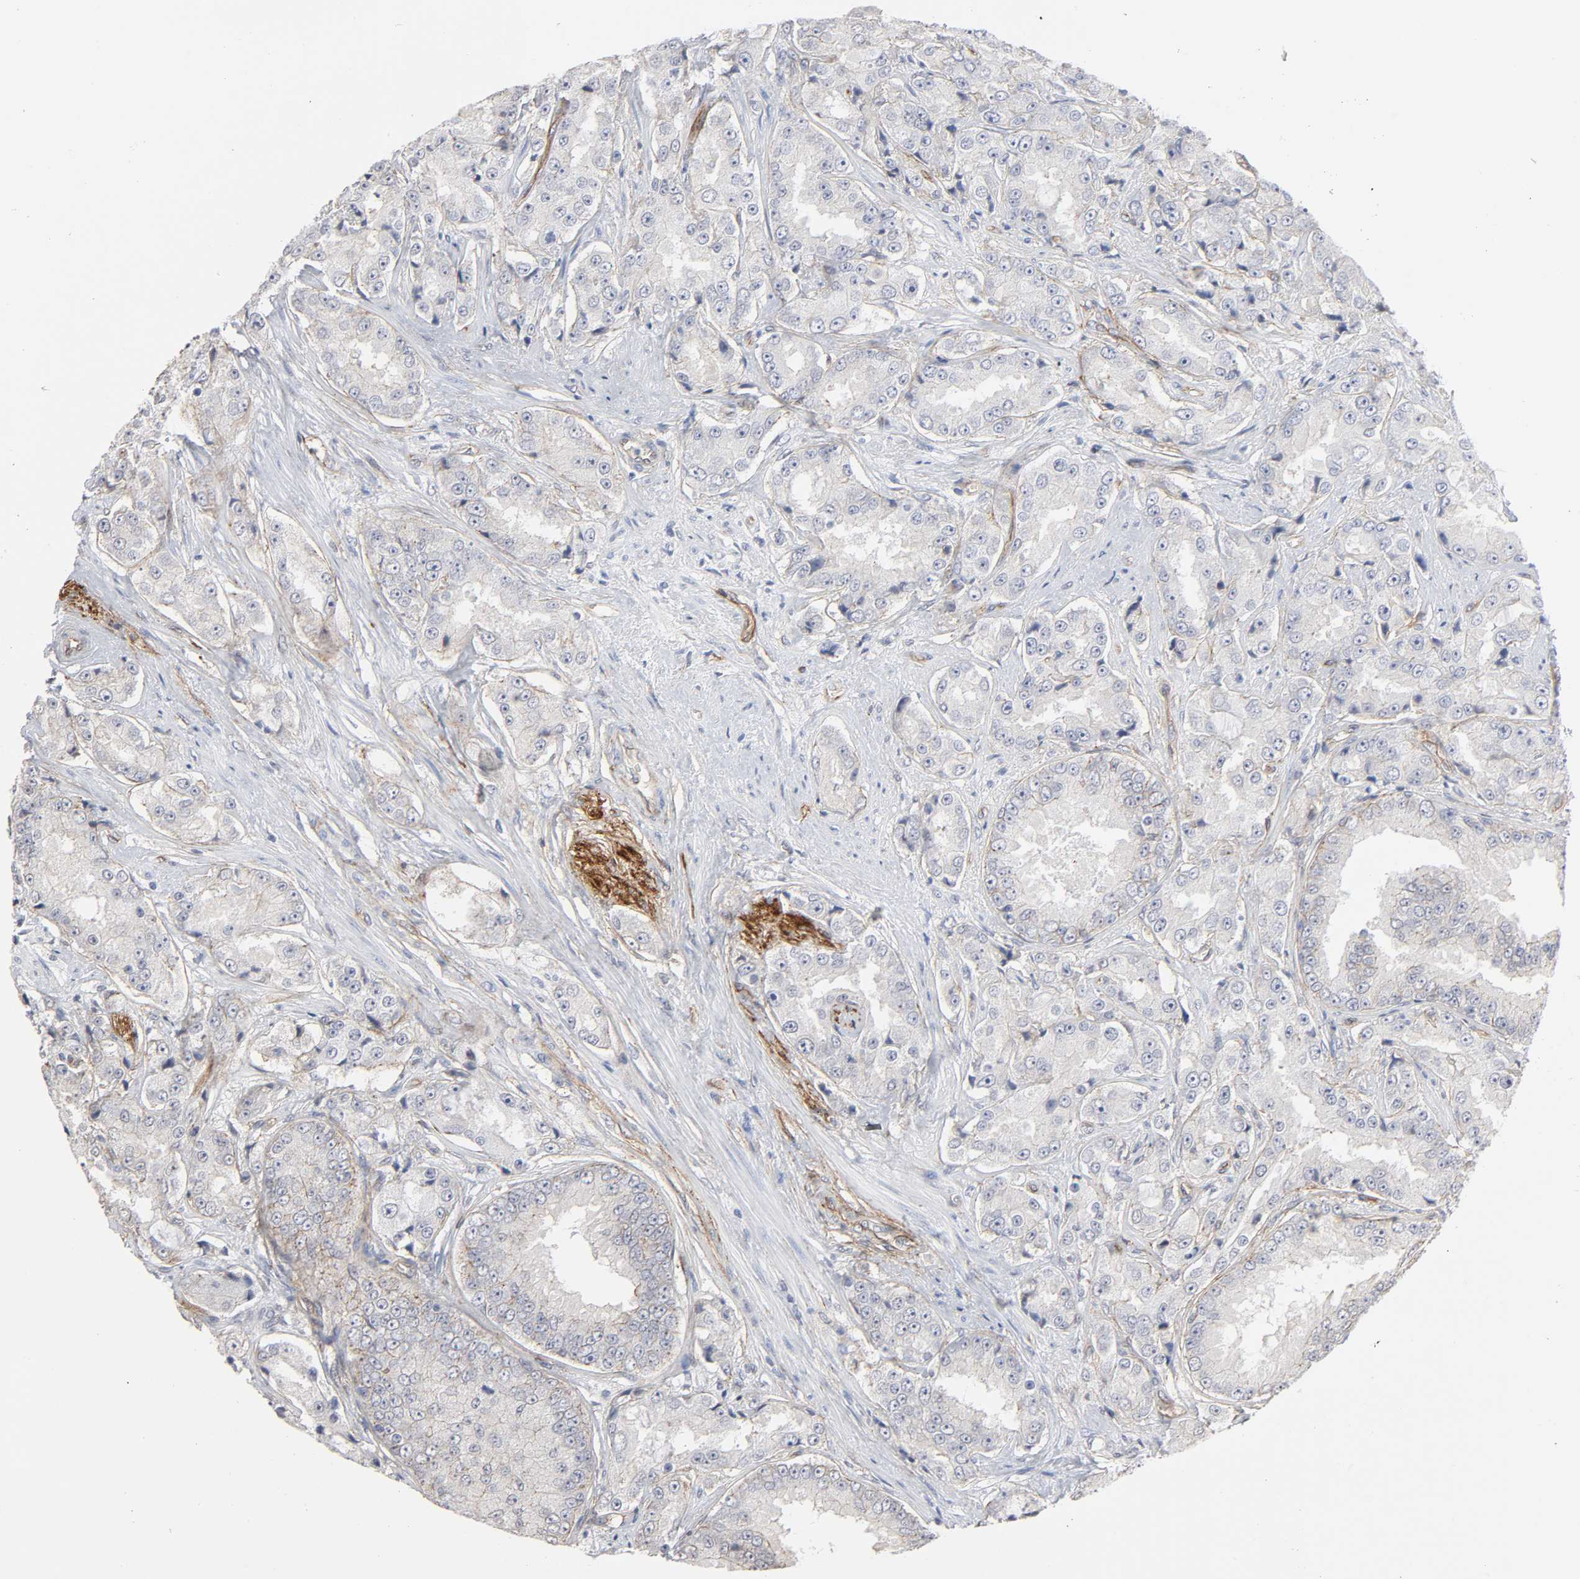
{"staining": {"intensity": "weak", "quantity": "25%-75%", "location": "cytoplasmic/membranous"}, "tissue": "prostate cancer", "cell_type": "Tumor cells", "image_type": "cancer", "snomed": [{"axis": "morphology", "description": "Adenocarcinoma, High grade"}, {"axis": "topography", "description": "Prostate"}], "caption": "Prostate cancer (high-grade adenocarcinoma) tissue displays weak cytoplasmic/membranous expression in about 25%-75% of tumor cells", "gene": "SPTAN1", "patient": {"sex": "male", "age": 73}}